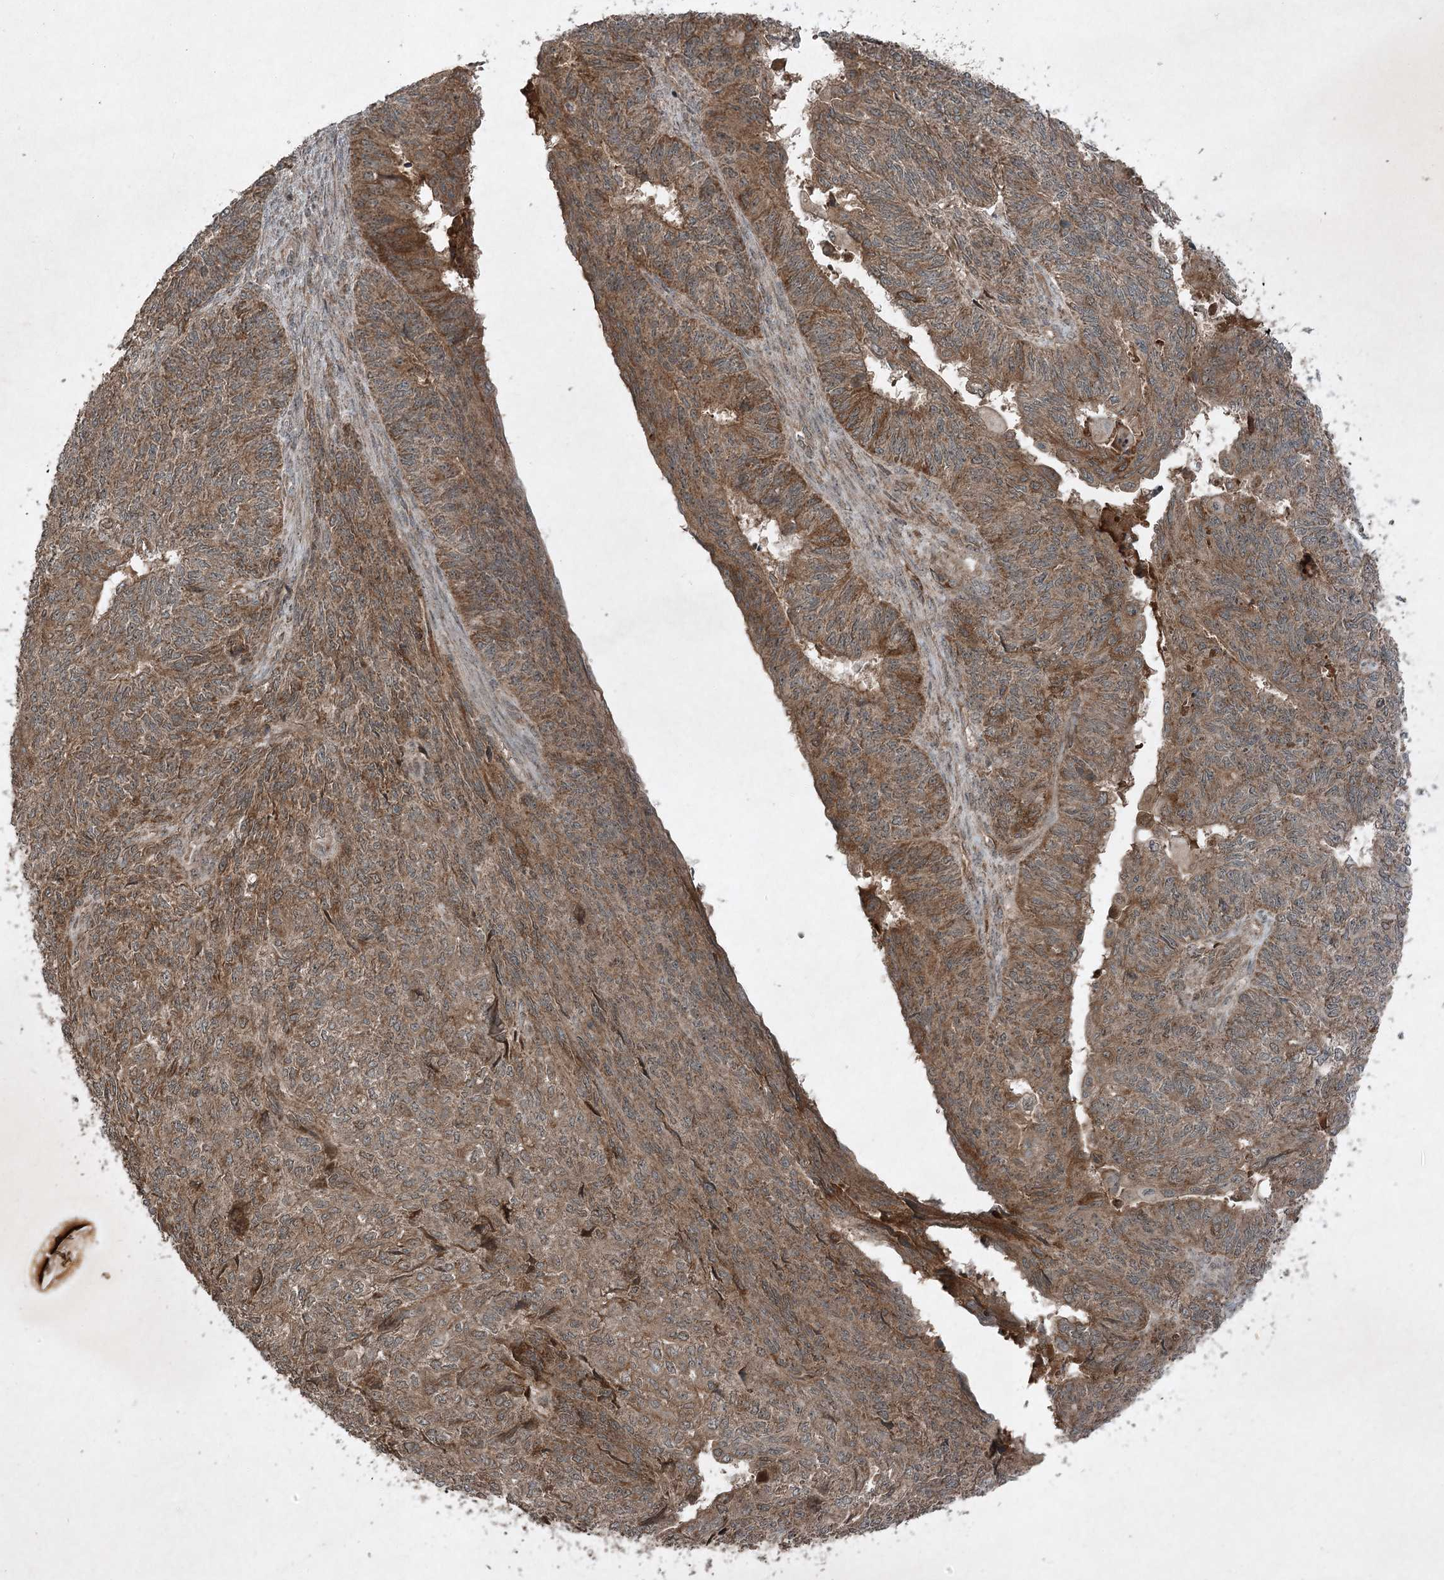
{"staining": {"intensity": "moderate", "quantity": ">75%", "location": "cytoplasmic/membranous"}, "tissue": "endometrial cancer", "cell_type": "Tumor cells", "image_type": "cancer", "snomed": [{"axis": "morphology", "description": "Adenocarcinoma, NOS"}, {"axis": "topography", "description": "Endometrium"}], "caption": "A medium amount of moderate cytoplasmic/membranous staining is seen in about >75% of tumor cells in endometrial cancer (adenocarcinoma) tissue.", "gene": "UNC93A", "patient": {"sex": "female", "age": 32}}